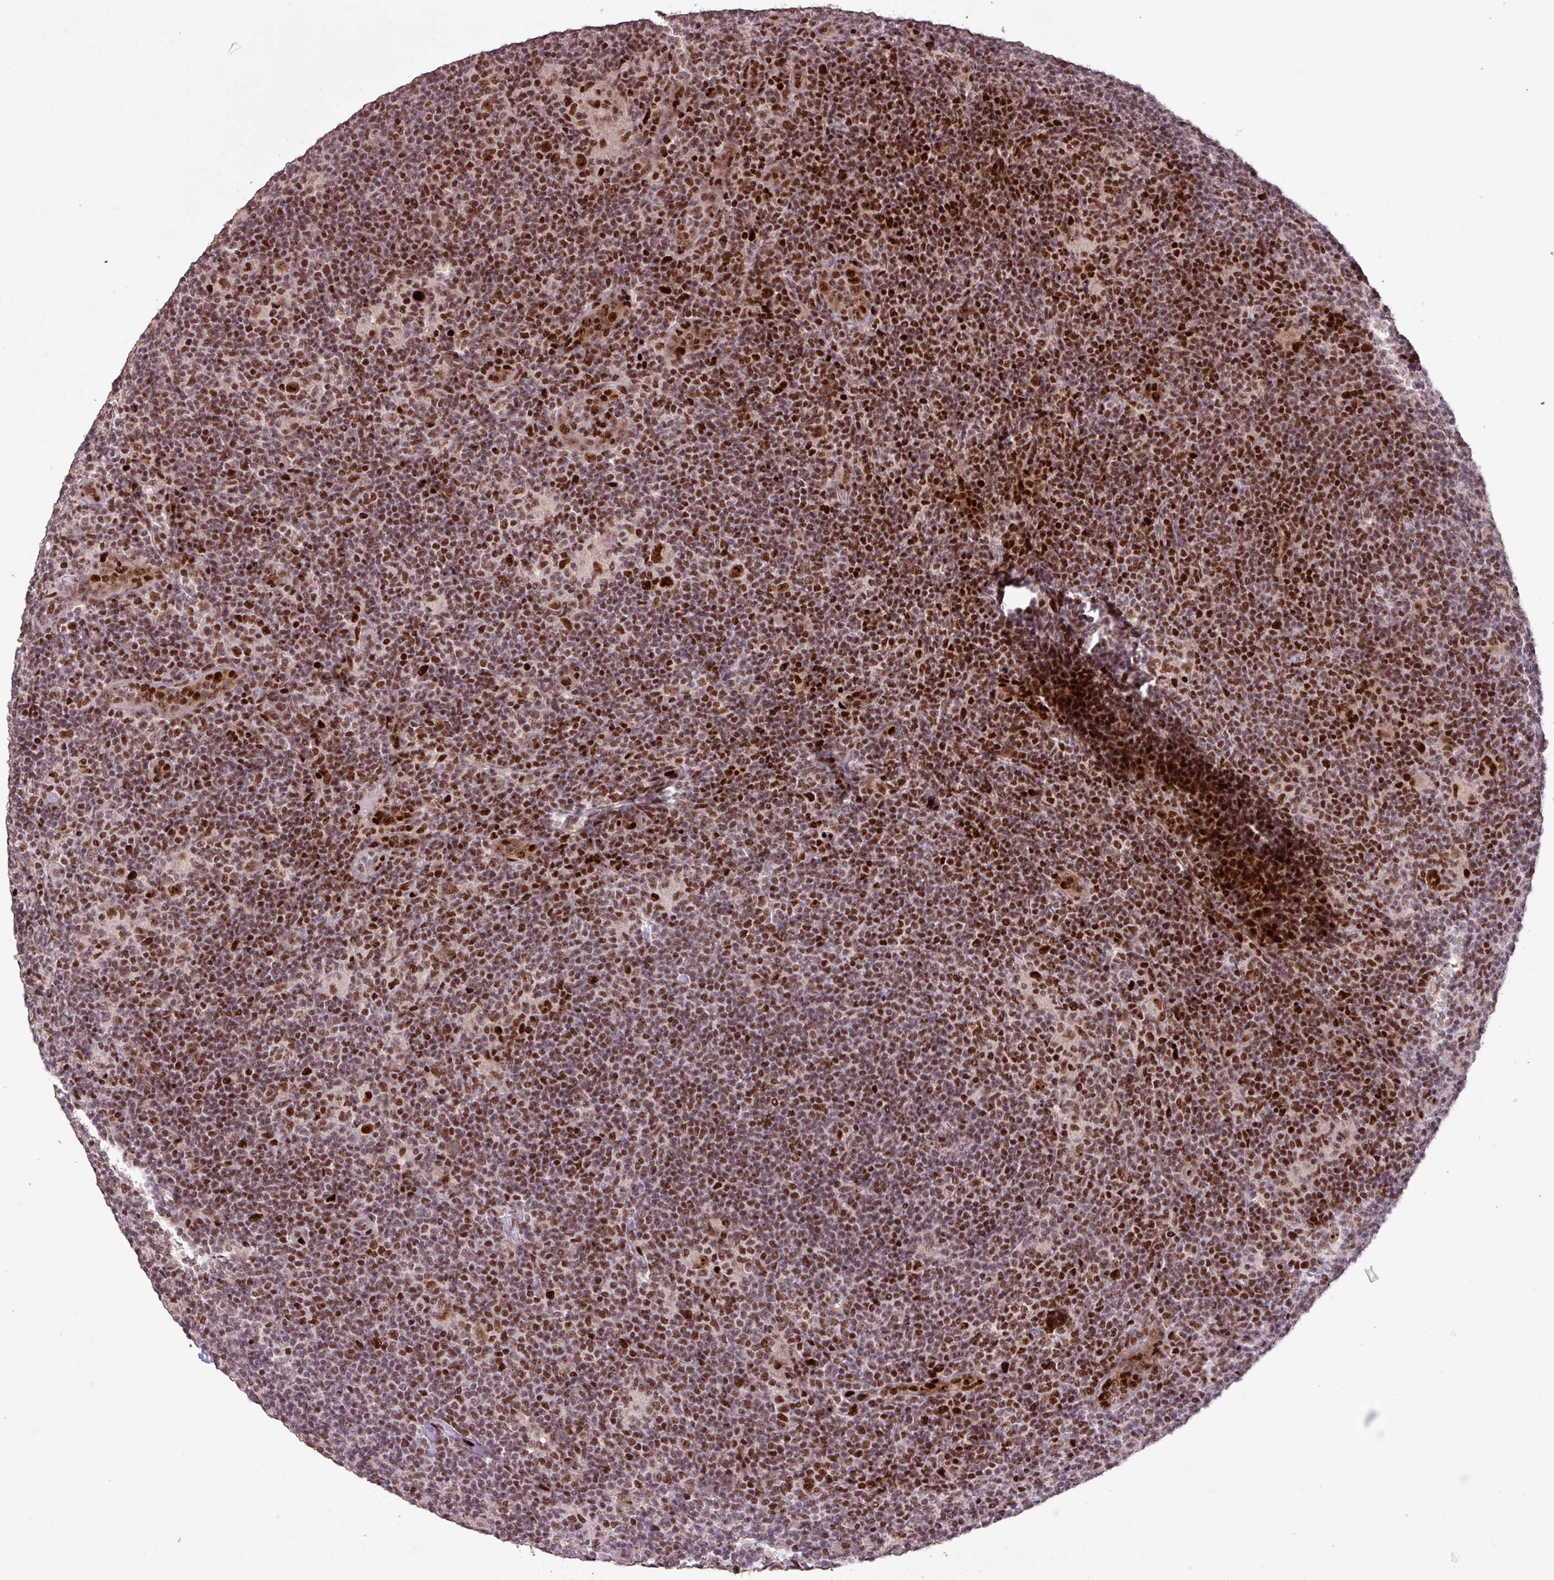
{"staining": {"intensity": "strong", "quantity": ">75%", "location": "nuclear"}, "tissue": "lymphoma", "cell_type": "Tumor cells", "image_type": "cancer", "snomed": [{"axis": "morphology", "description": "Hodgkin's disease, NOS"}, {"axis": "topography", "description": "Lymph node"}], "caption": "Brown immunohistochemical staining in Hodgkin's disease exhibits strong nuclear positivity in about >75% of tumor cells.", "gene": "ZNF709", "patient": {"sex": "female", "age": 57}}